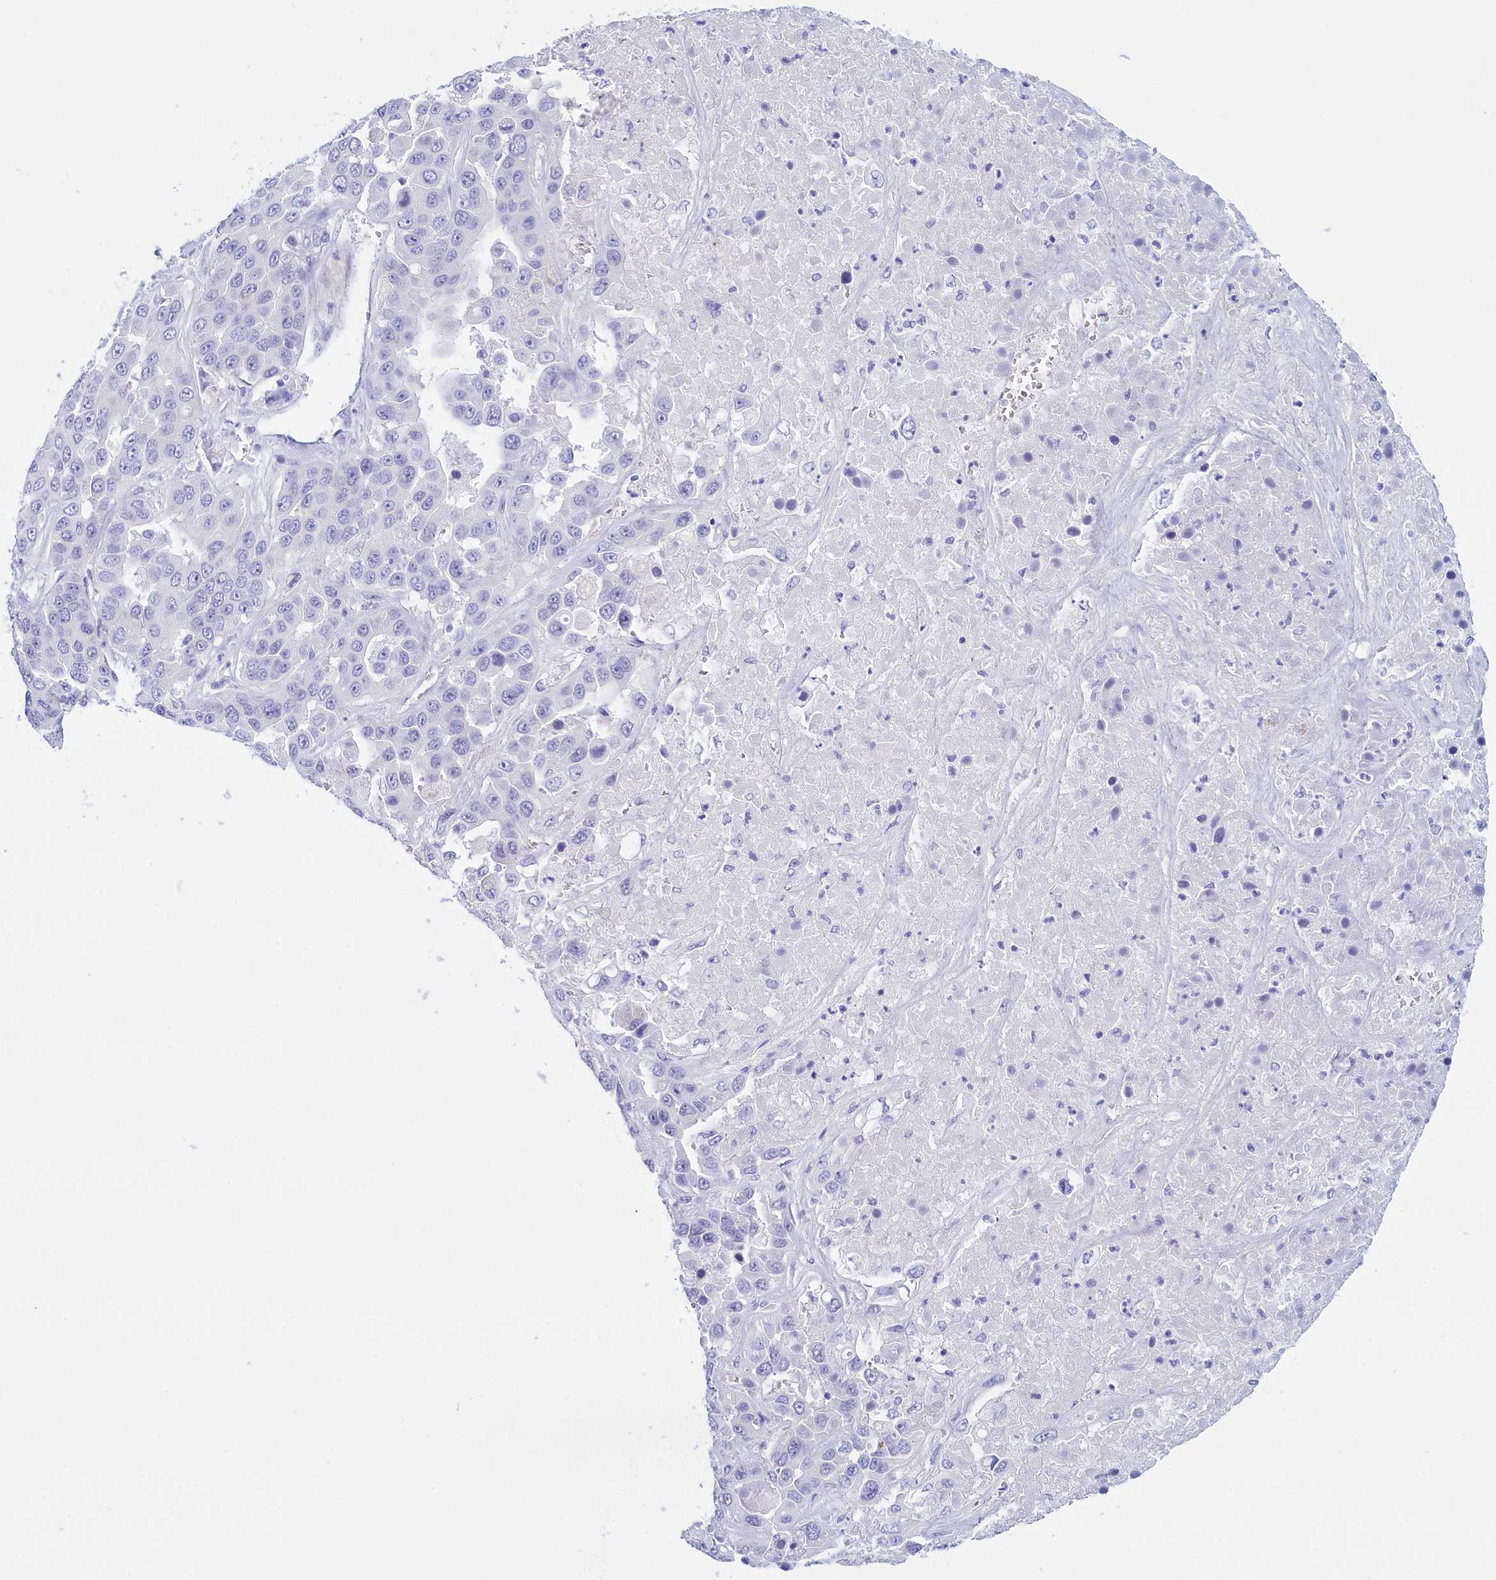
{"staining": {"intensity": "negative", "quantity": "none", "location": "none"}, "tissue": "liver cancer", "cell_type": "Tumor cells", "image_type": "cancer", "snomed": [{"axis": "morphology", "description": "Cholangiocarcinoma"}, {"axis": "topography", "description": "Liver"}], "caption": "Tumor cells are negative for brown protein staining in cholangiocarcinoma (liver). (Brightfield microscopy of DAB (3,3'-diaminobenzidine) immunohistochemistry at high magnification).", "gene": "TMEM97", "patient": {"sex": "female", "age": 52}}